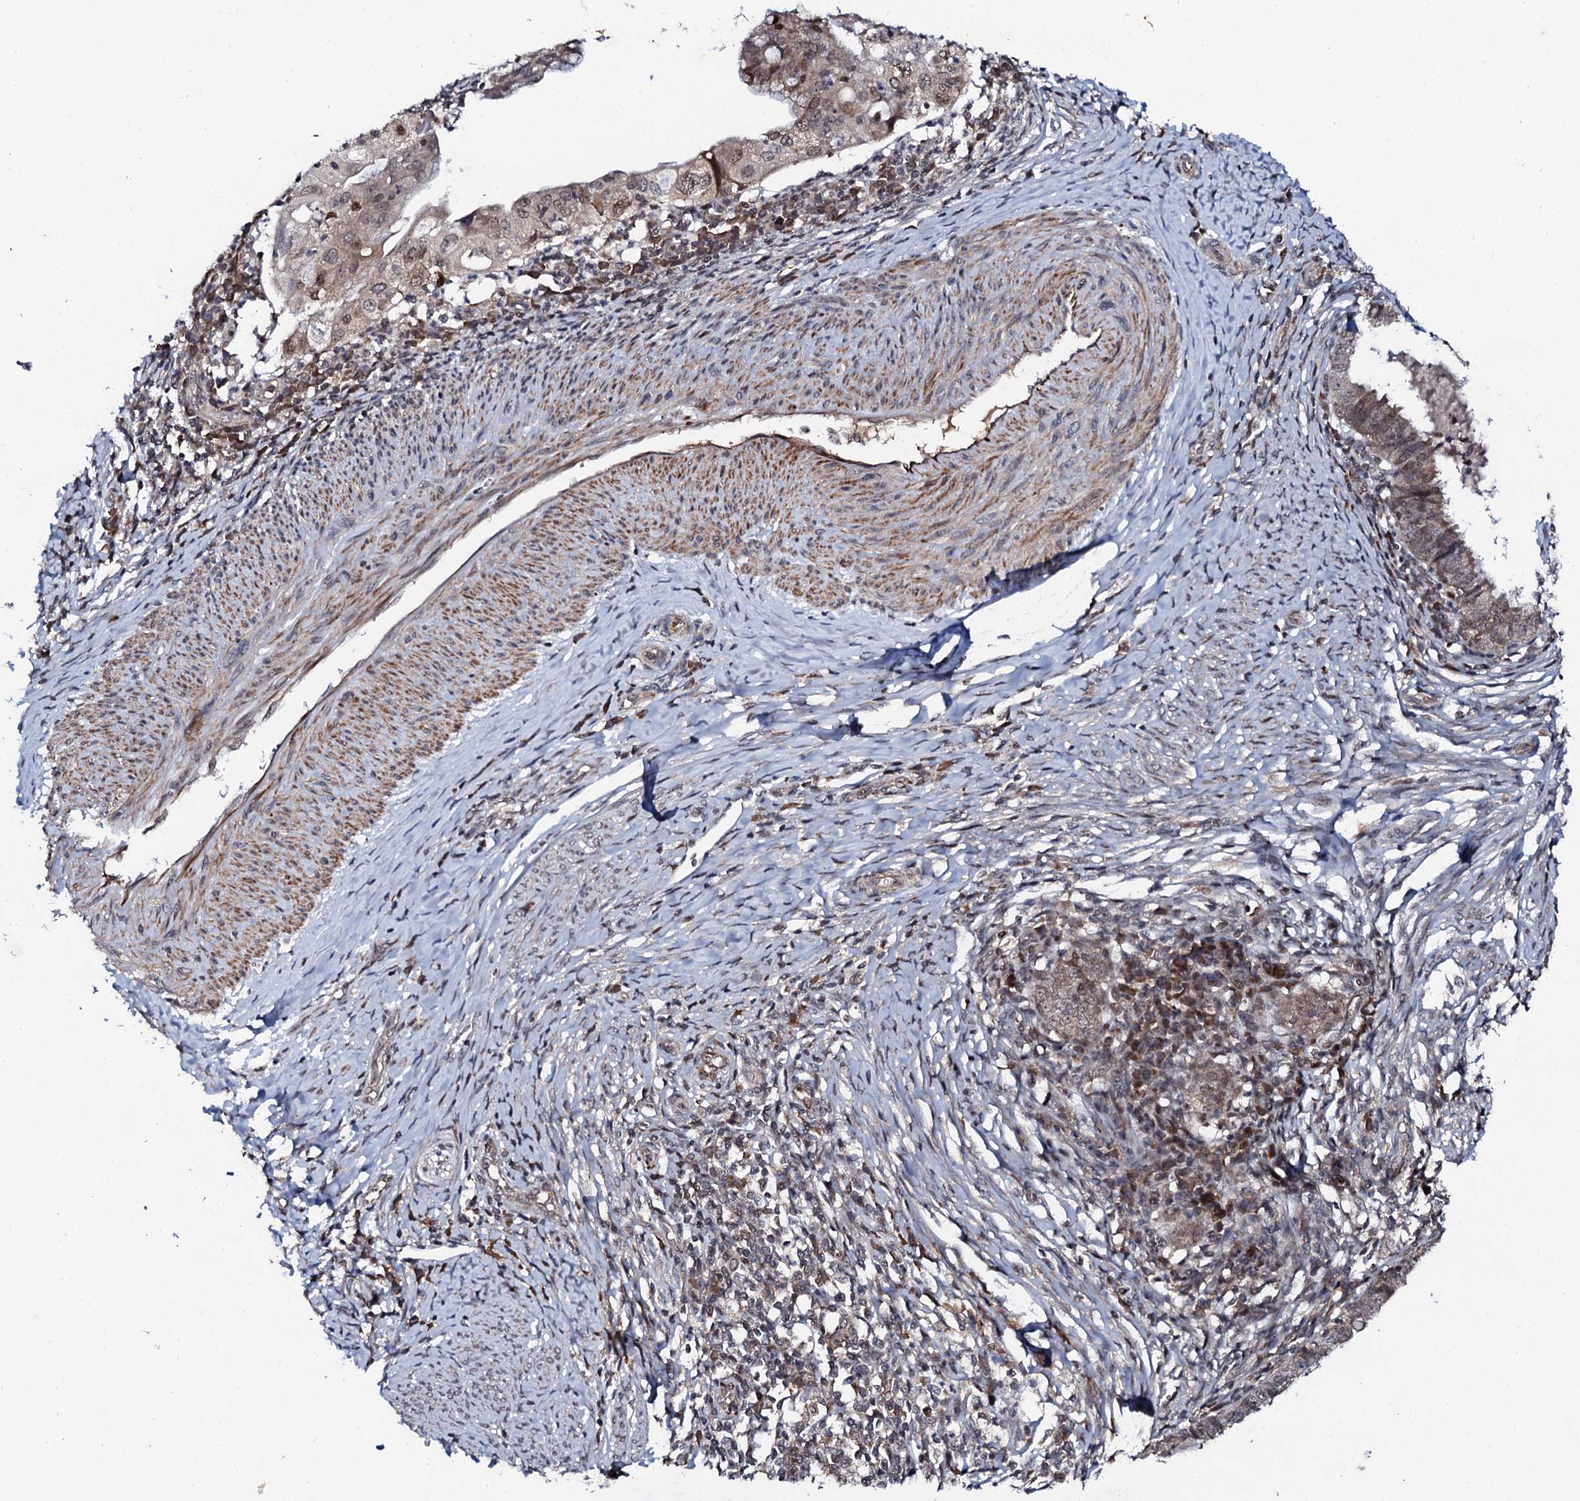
{"staining": {"intensity": "weak", "quantity": "25%-75%", "location": "nuclear"}, "tissue": "cervical cancer", "cell_type": "Tumor cells", "image_type": "cancer", "snomed": [{"axis": "morphology", "description": "Adenocarcinoma, NOS"}, {"axis": "topography", "description": "Cervix"}], "caption": "Protein staining shows weak nuclear staining in approximately 25%-75% of tumor cells in cervical cancer (adenocarcinoma).", "gene": "FAM111A", "patient": {"sex": "female", "age": 36}}